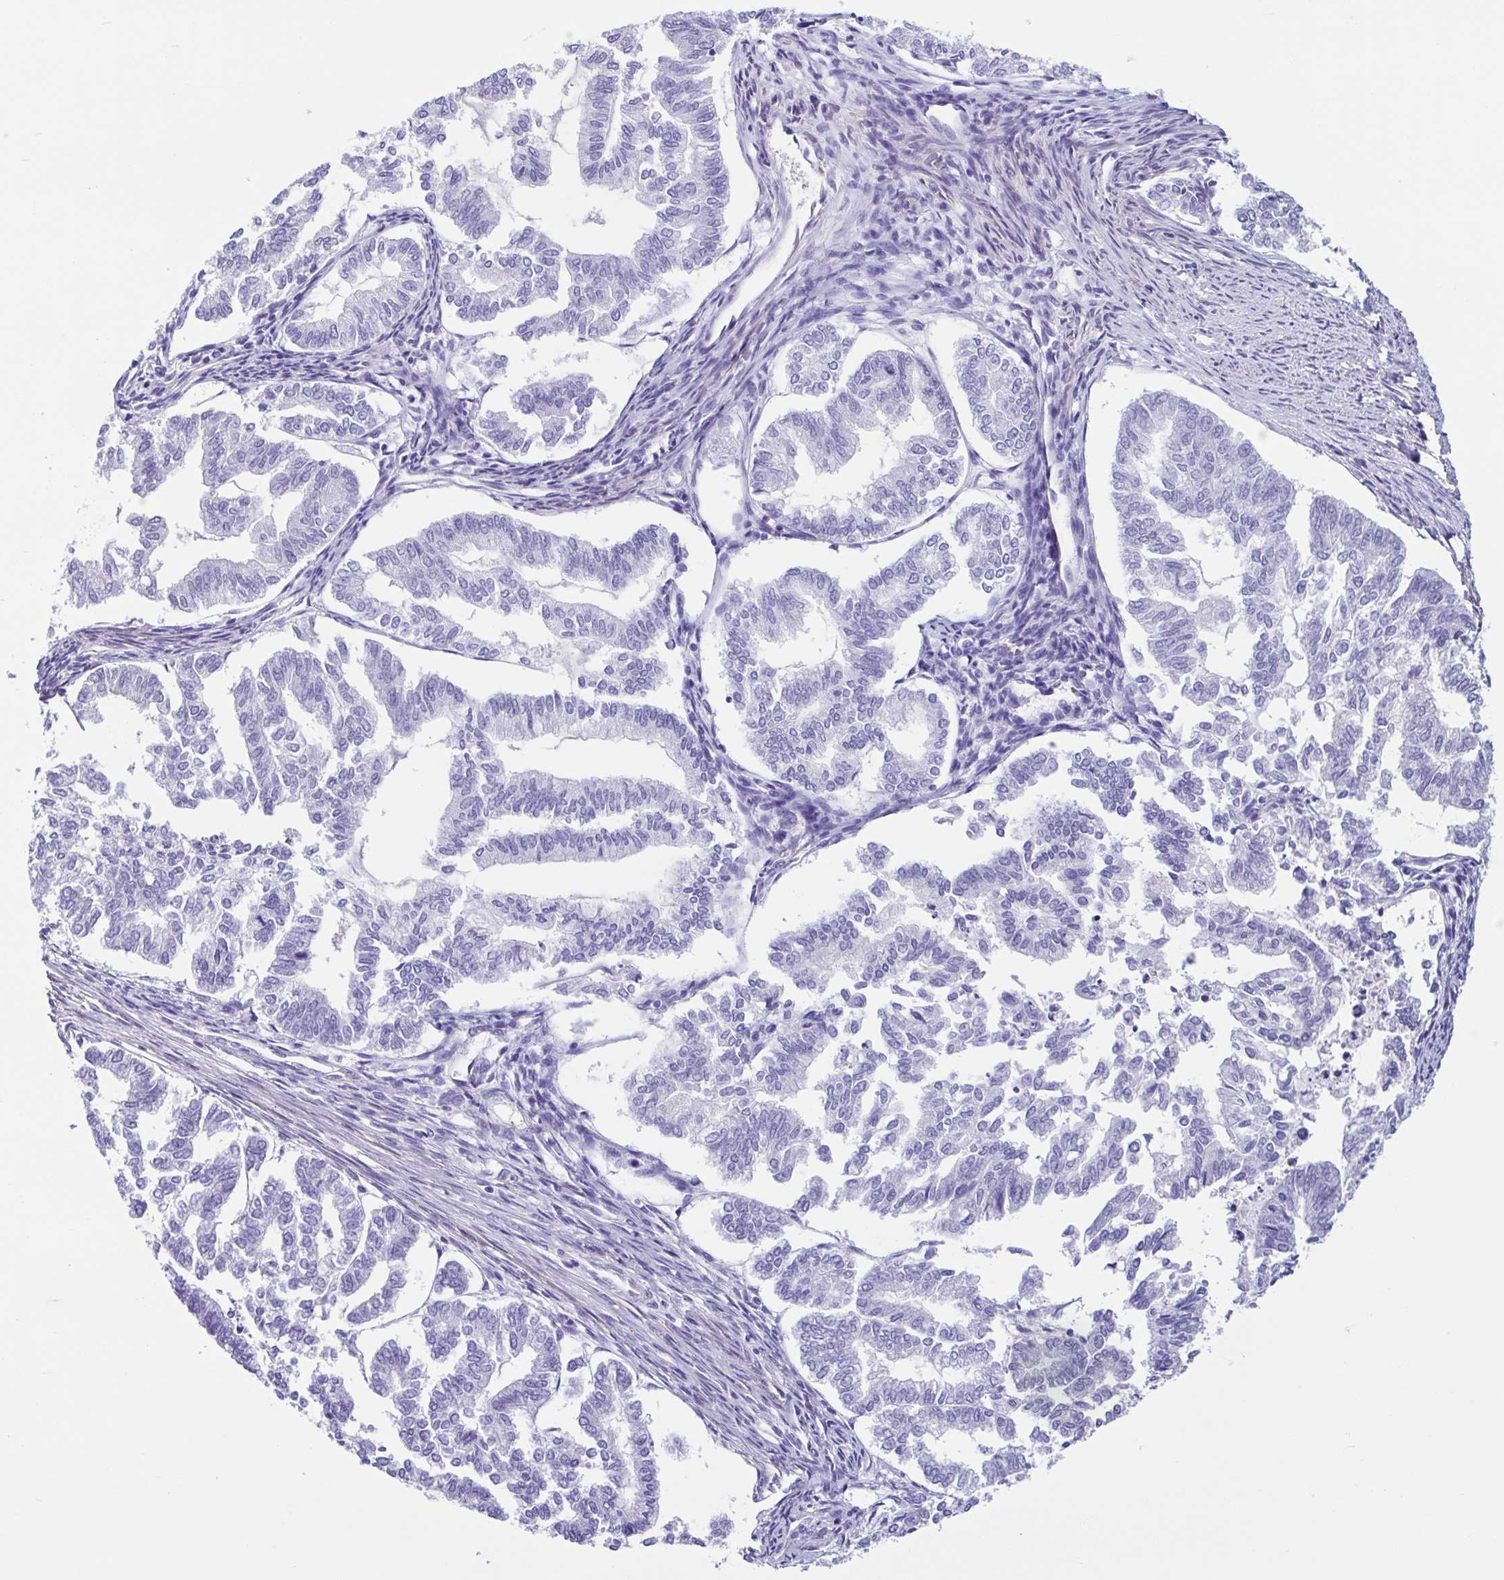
{"staining": {"intensity": "negative", "quantity": "none", "location": "none"}, "tissue": "endometrial cancer", "cell_type": "Tumor cells", "image_type": "cancer", "snomed": [{"axis": "morphology", "description": "Adenocarcinoma, NOS"}, {"axis": "topography", "description": "Endometrium"}], "caption": "Immunohistochemical staining of human endometrial cancer exhibits no significant staining in tumor cells.", "gene": "CYP11B1", "patient": {"sex": "female", "age": 79}}